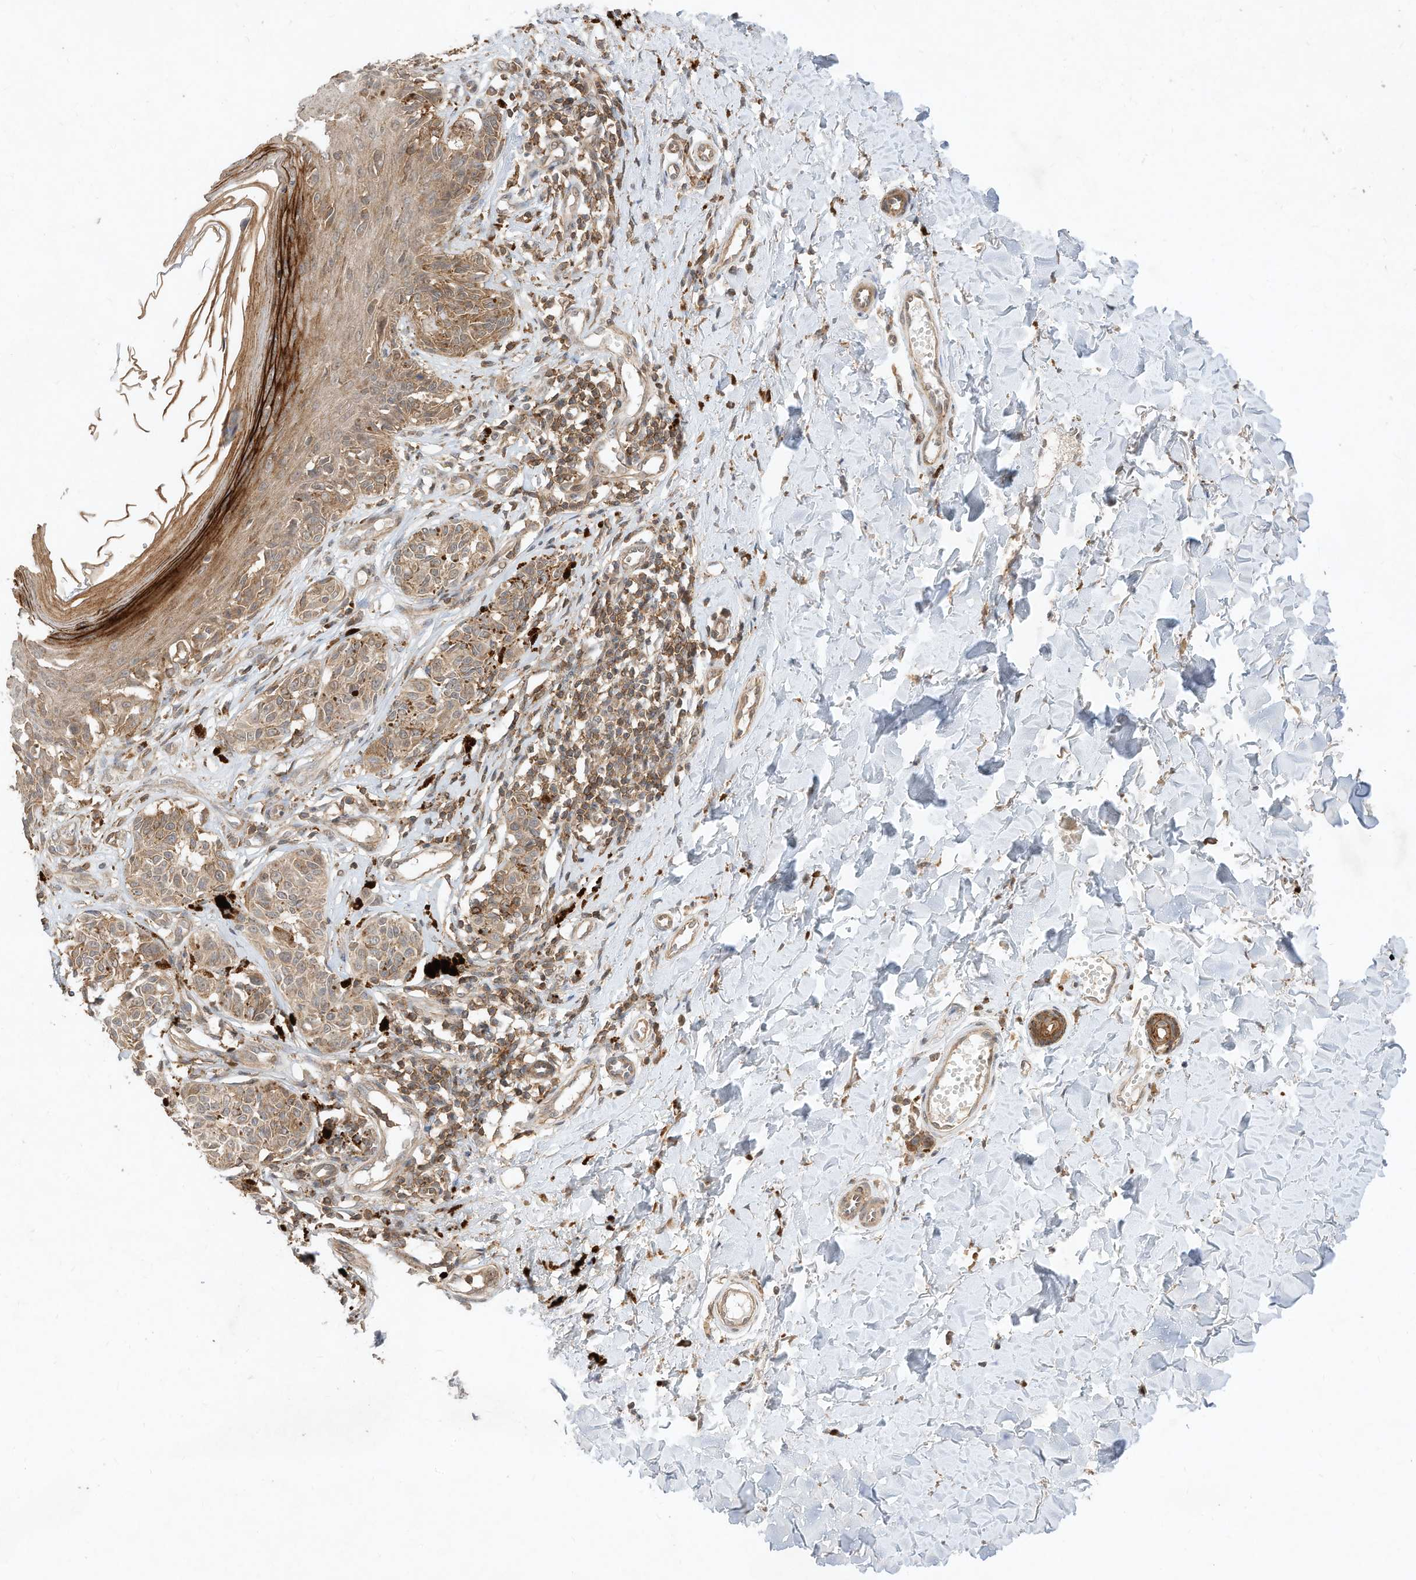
{"staining": {"intensity": "weak", "quantity": ">75%", "location": "cytoplasmic/membranous"}, "tissue": "melanoma", "cell_type": "Tumor cells", "image_type": "cancer", "snomed": [{"axis": "morphology", "description": "Malignant melanoma, NOS"}, {"axis": "topography", "description": "Skin"}], "caption": "High-magnification brightfield microscopy of malignant melanoma stained with DAB (brown) and counterstained with hematoxylin (blue). tumor cells exhibit weak cytoplasmic/membranous positivity is seen in about>75% of cells.", "gene": "CPAMD8", "patient": {"sex": "male", "age": 53}}